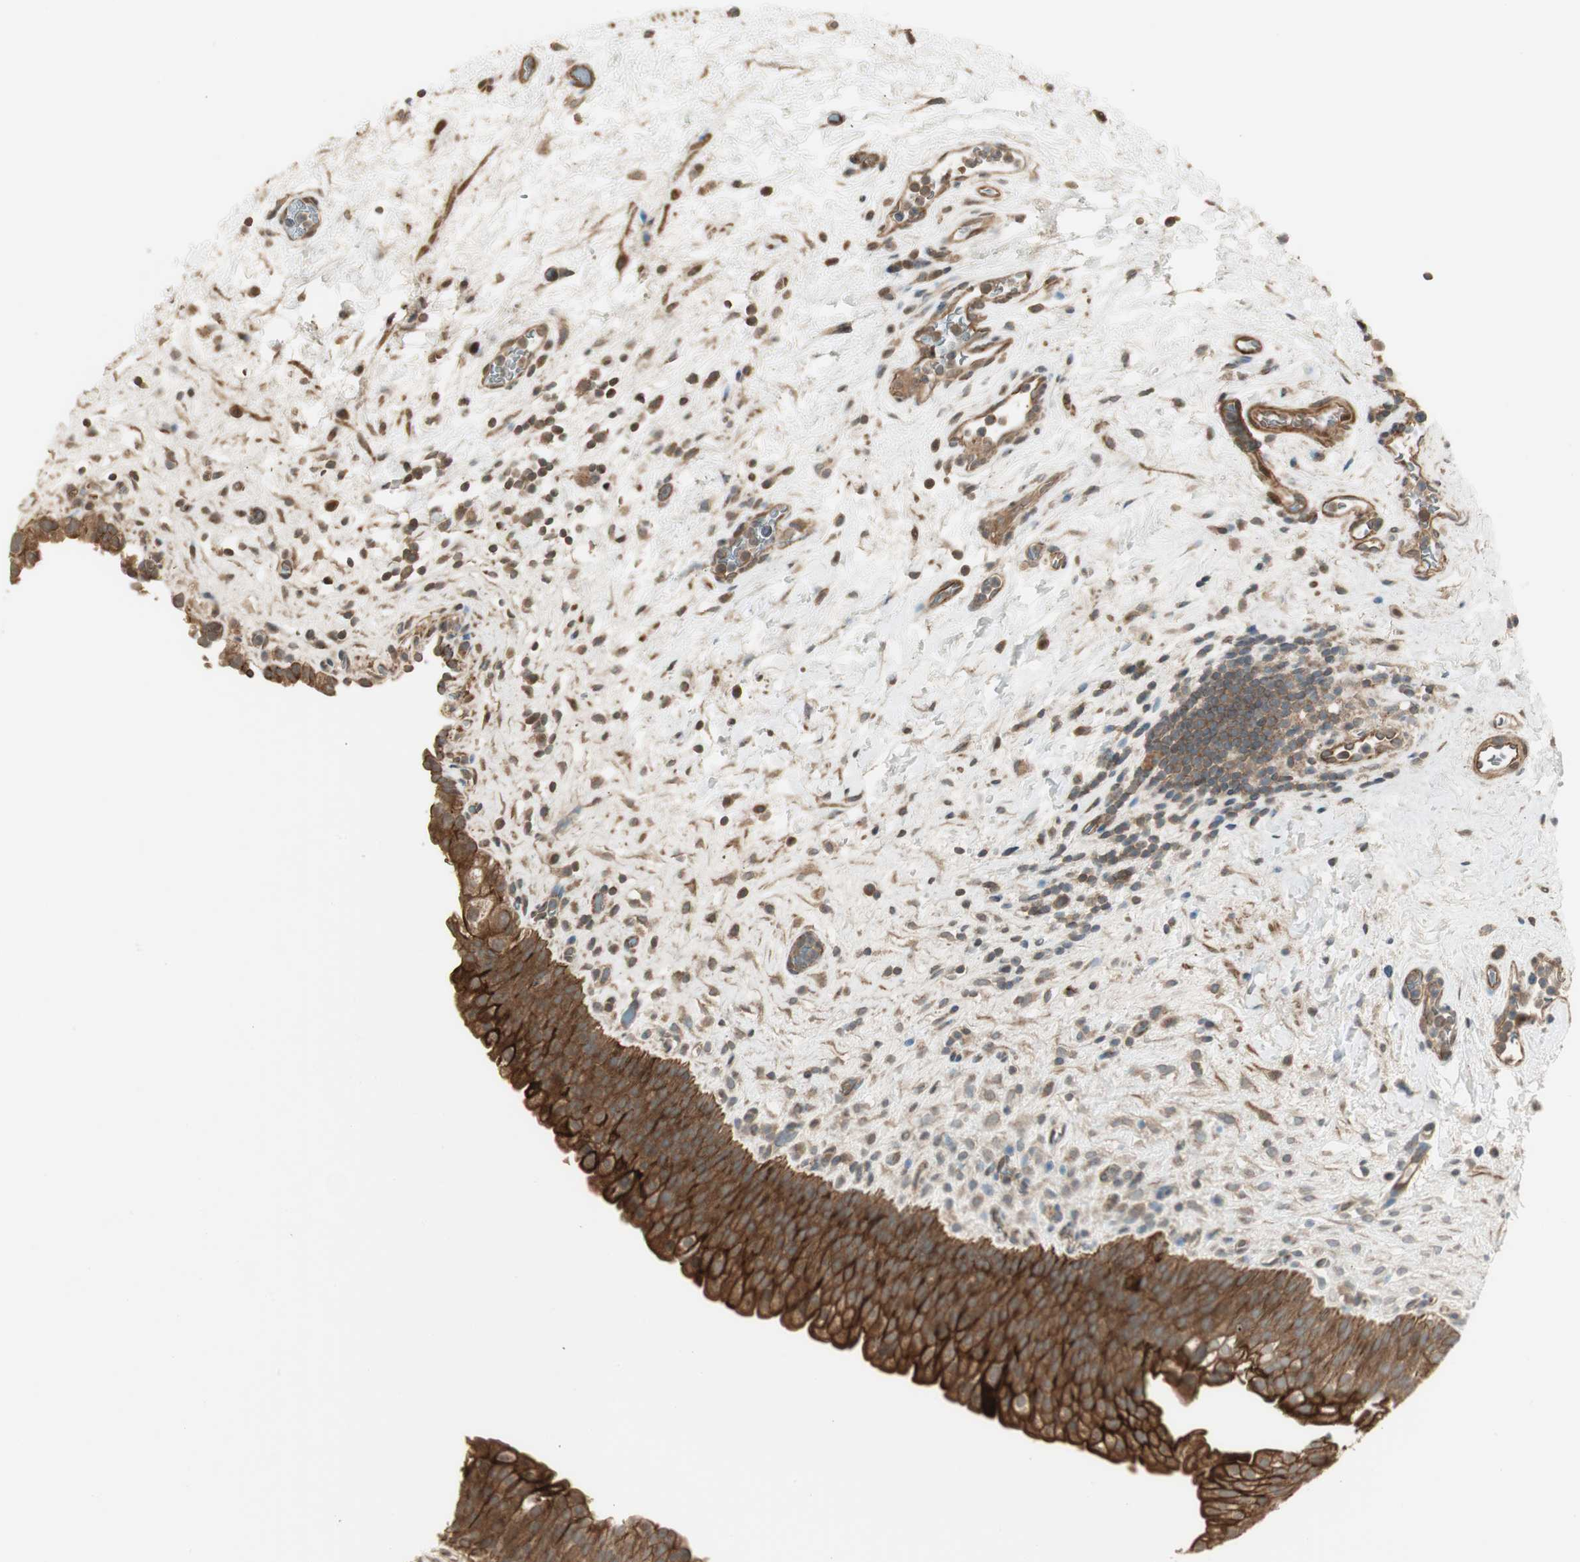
{"staining": {"intensity": "strong", "quantity": ">75%", "location": "cytoplasmic/membranous"}, "tissue": "urinary bladder", "cell_type": "Urothelial cells", "image_type": "normal", "snomed": [{"axis": "morphology", "description": "Normal tissue, NOS"}, {"axis": "topography", "description": "Urinary bladder"}], "caption": "This is an image of immunohistochemistry (IHC) staining of unremarkable urinary bladder, which shows strong staining in the cytoplasmic/membranous of urothelial cells.", "gene": "PFDN5", "patient": {"sex": "female", "age": 64}}